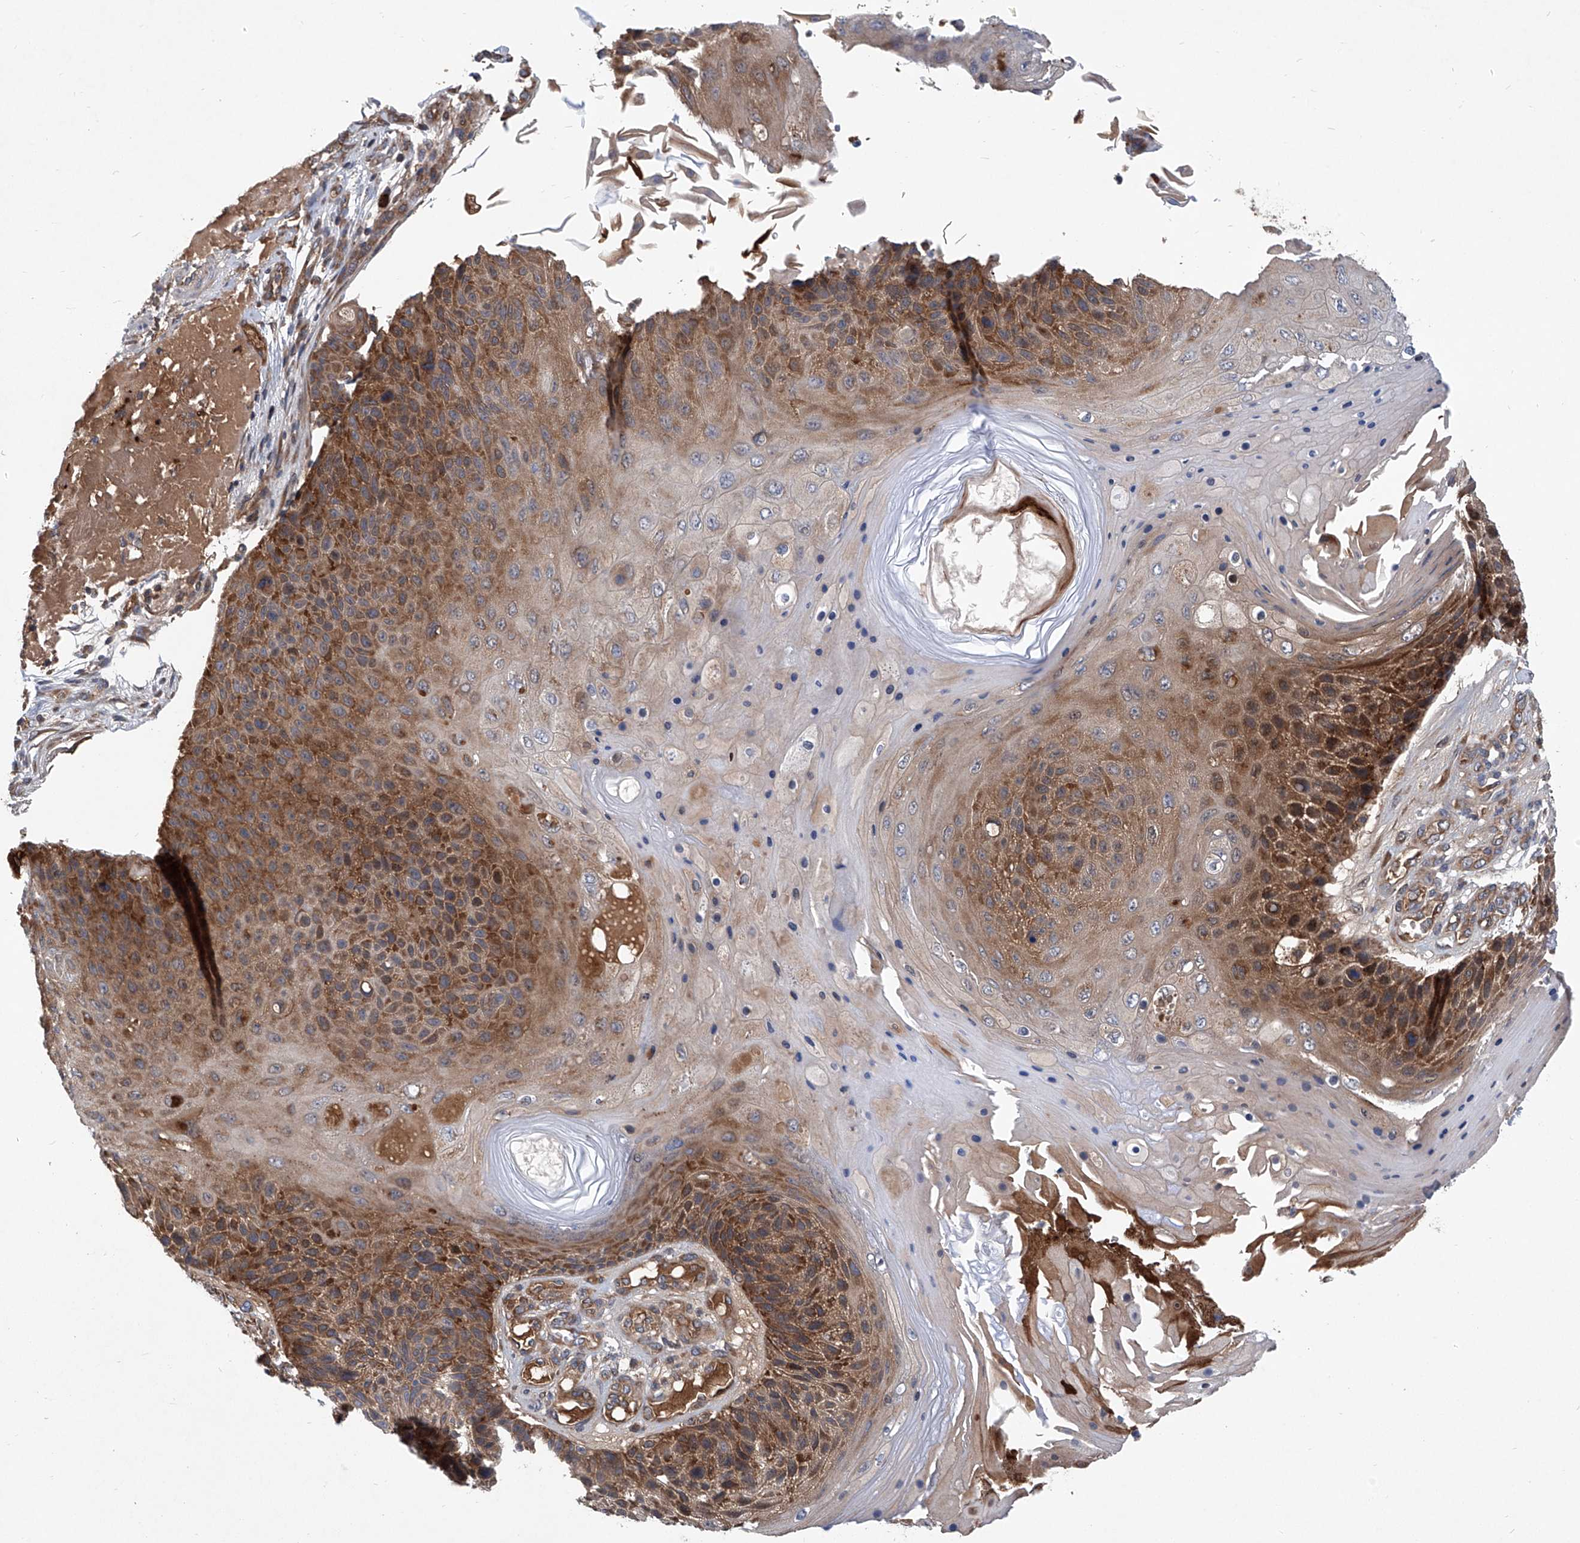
{"staining": {"intensity": "strong", "quantity": ">75%", "location": "cytoplasmic/membranous"}, "tissue": "skin cancer", "cell_type": "Tumor cells", "image_type": "cancer", "snomed": [{"axis": "morphology", "description": "Squamous cell carcinoma, NOS"}, {"axis": "topography", "description": "Skin"}], "caption": "The photomicrograph exhibits a brown stain indicating the presence of a protein in the cytoplasmic/membranous of tumor cells in skin cancer.", "gene": "ASCC3", "patient": {"sex": "female", "age": 88}}